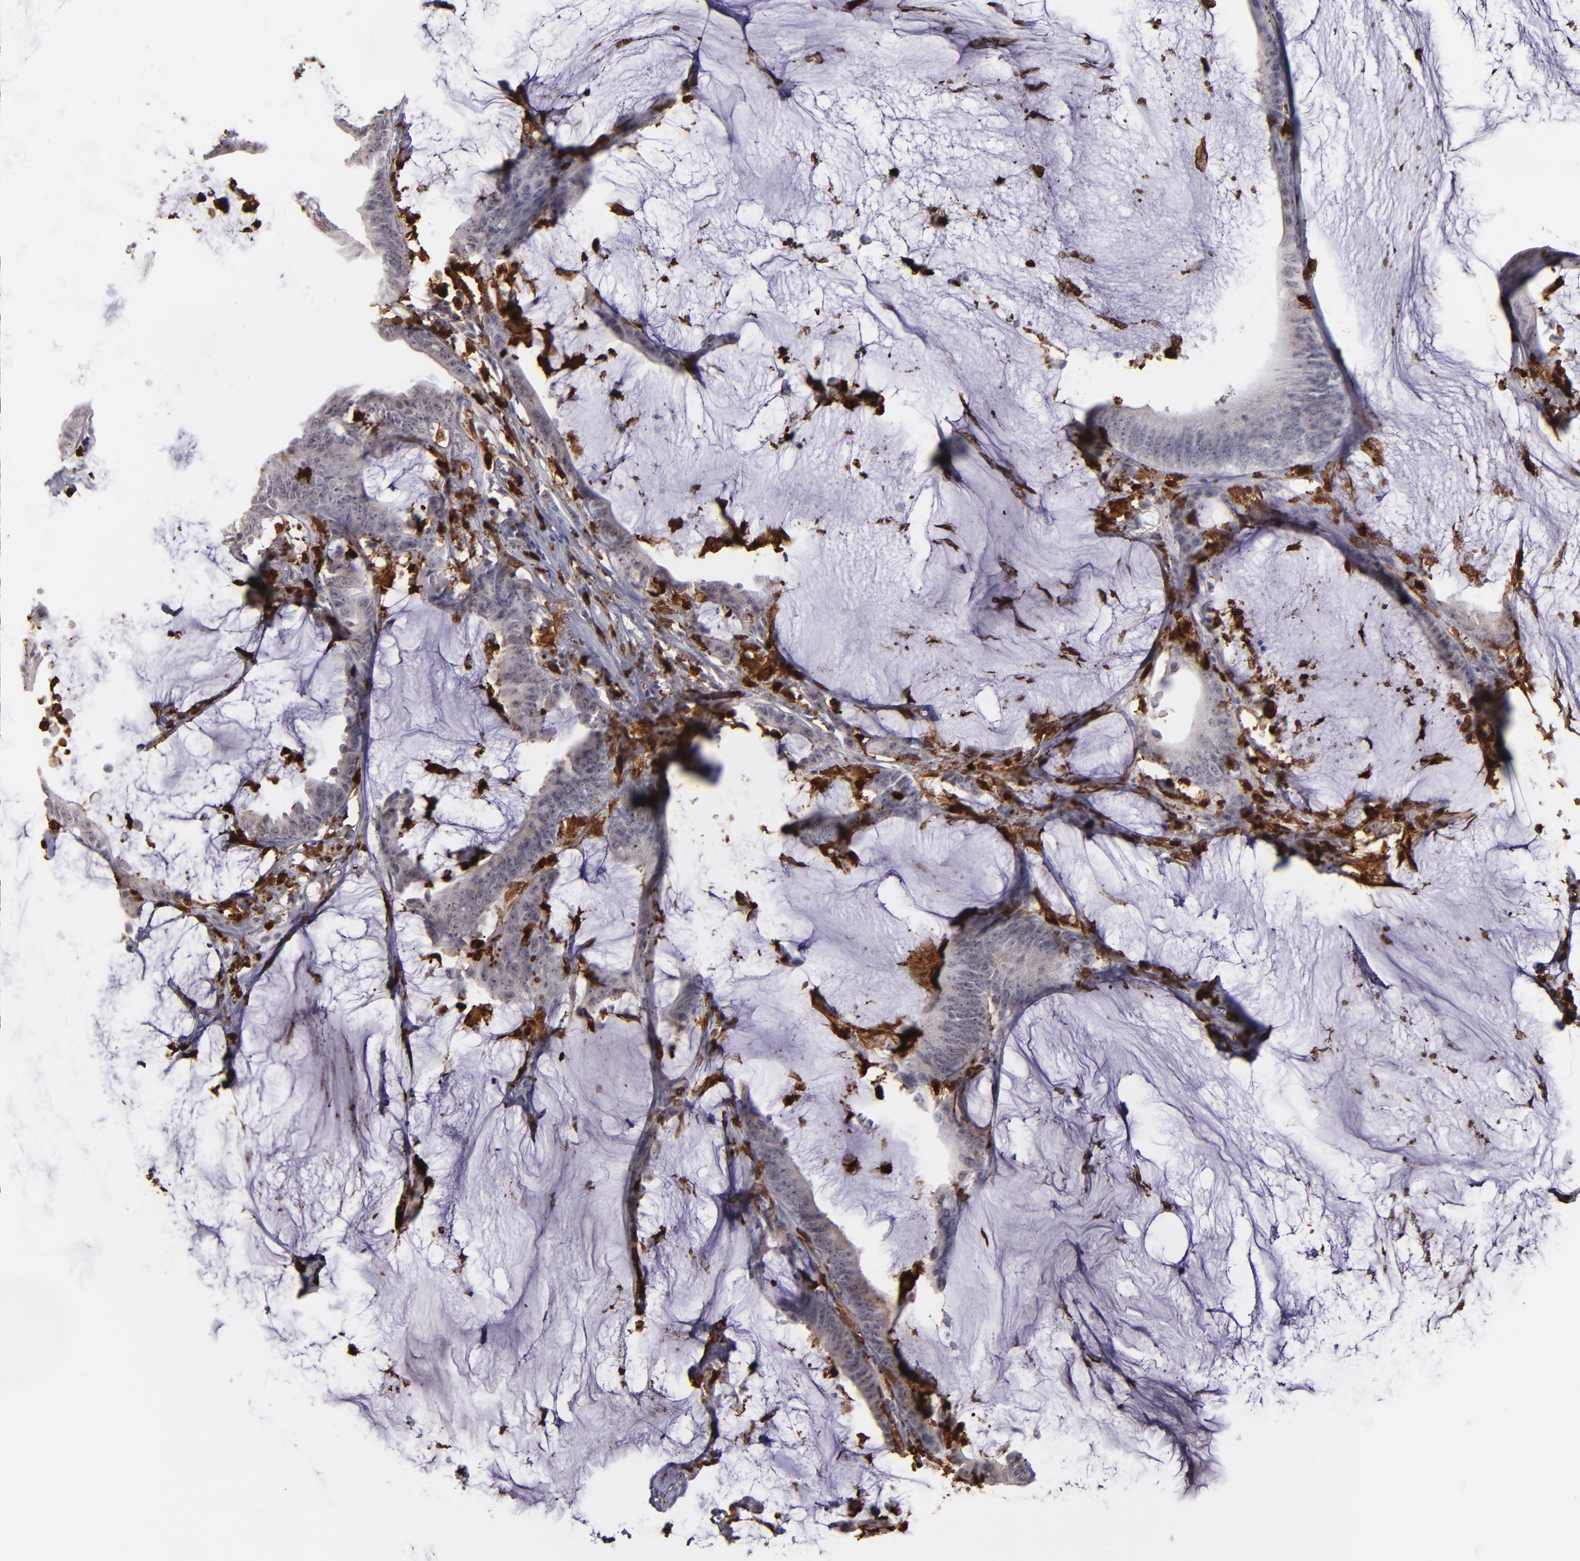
{"staining": {"intensity": "negative", "quantity": "none", "location": "none"}, "tissue": "colorectal cancer", "cell_type": "Tumor cells", "image_type": "cancer", "snomed": [{"axis": "morphology", "description": "Adenocarcinoma, NOS"}, {"axis": "topography", "description": "Rectum"}], "caption": "A histopathology image of colorectal adenocarcinoma stained for a protein reveals no brown staining in tumor cells.", "gene": "NCF2", "patient": {"sex": "female", "age": 66}}